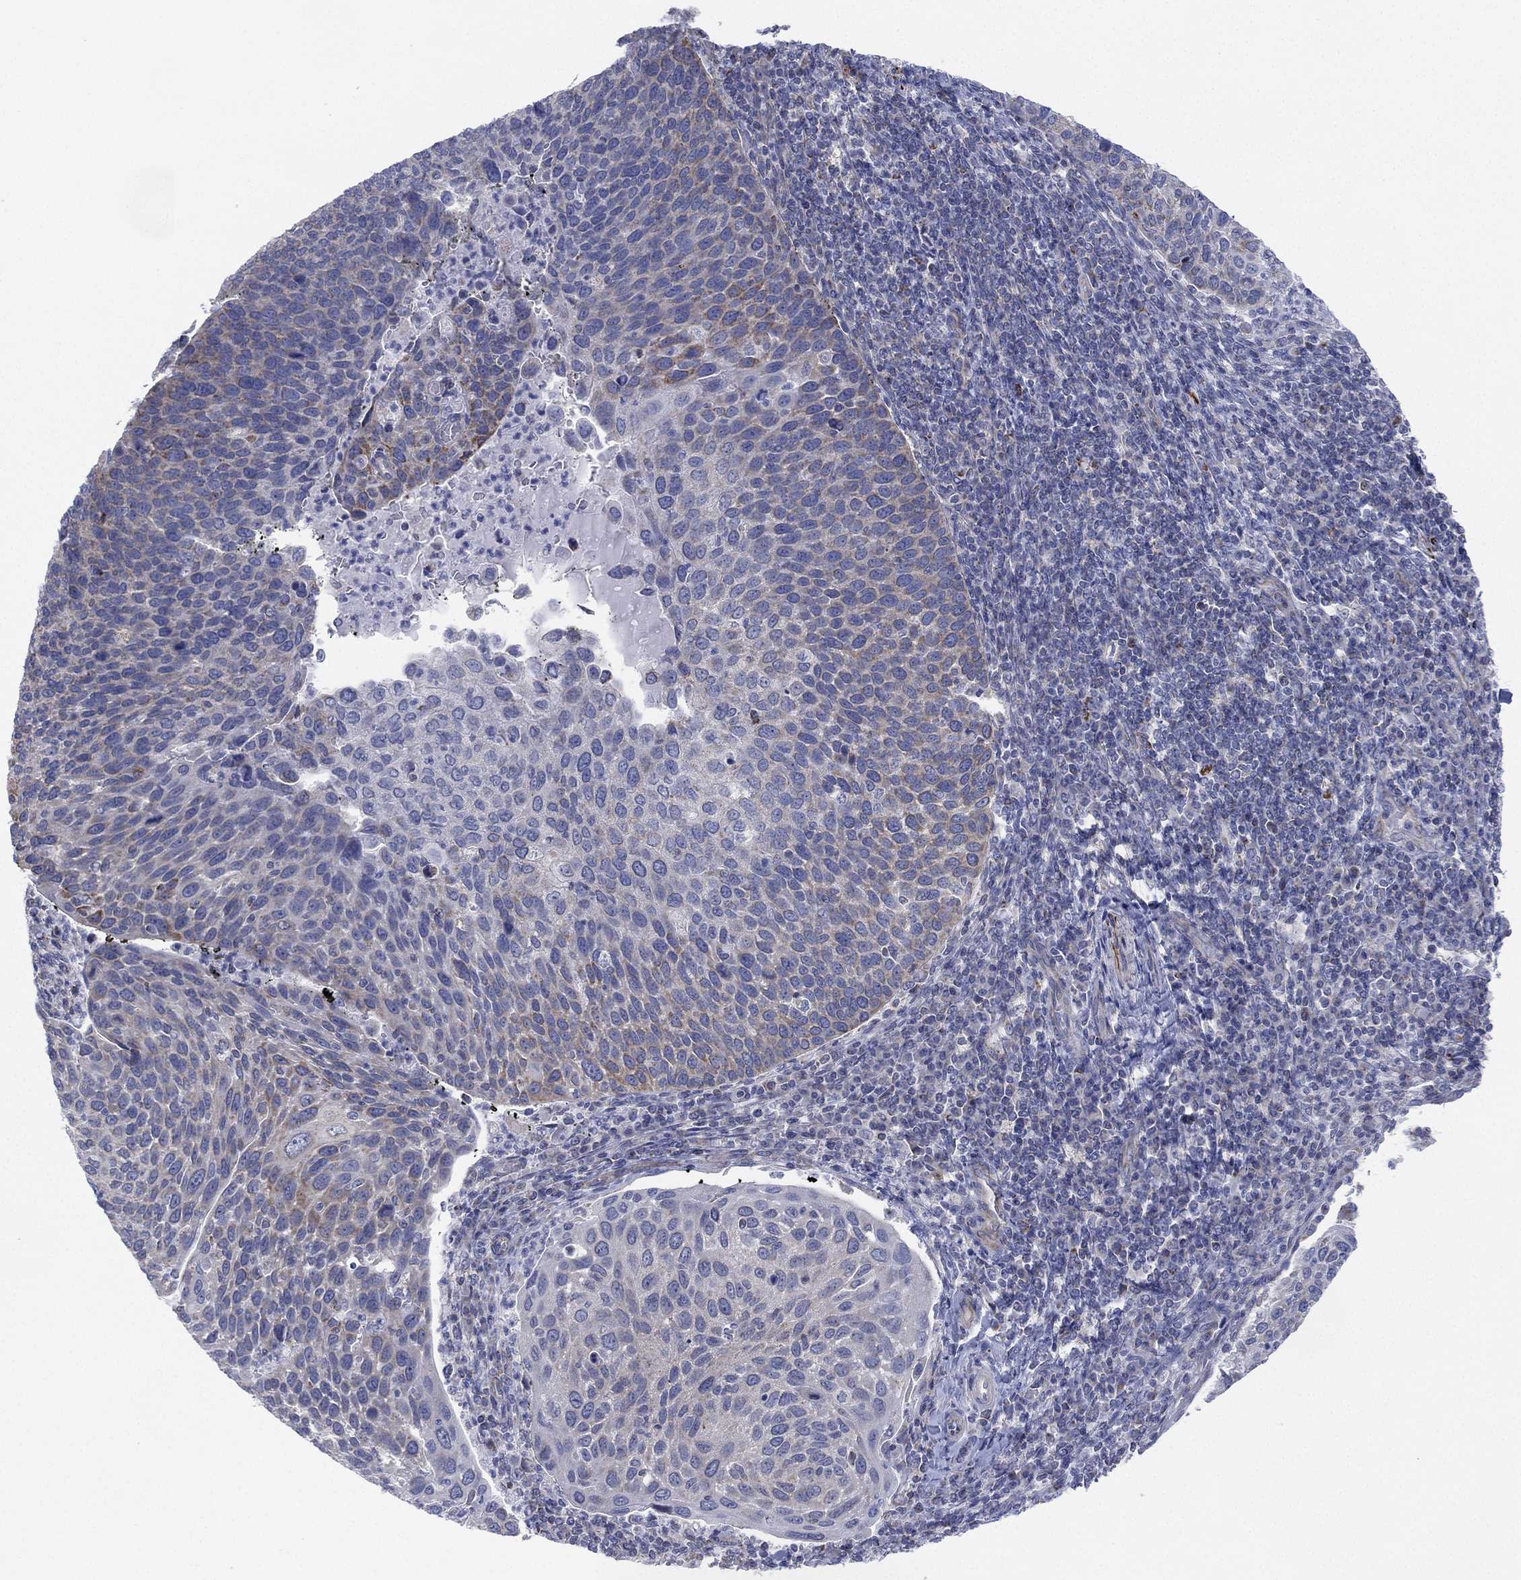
{"staining": {"intensity": "weak", "quantity": "<25%", "location": "cytoplasmic/membranous"}, "tissue": "cervical cancer", "cell_type": "Tumor cells", "image_type": "cancer", "snomed": [{"axis": "morphology", "description": "Squamous cell carcinoma, NOS"}, {"axis": "topography", "description": "Cervix"}], "caption": "An immunohistochemistry (IHC) photomicrograph of squamous cell carcinoma (cervical) is shown. There is no staining in tumor cells of squamous cell carcinoma (cervical).", "gene": "INA", "patient": {"sex": "female", "age": 54}}